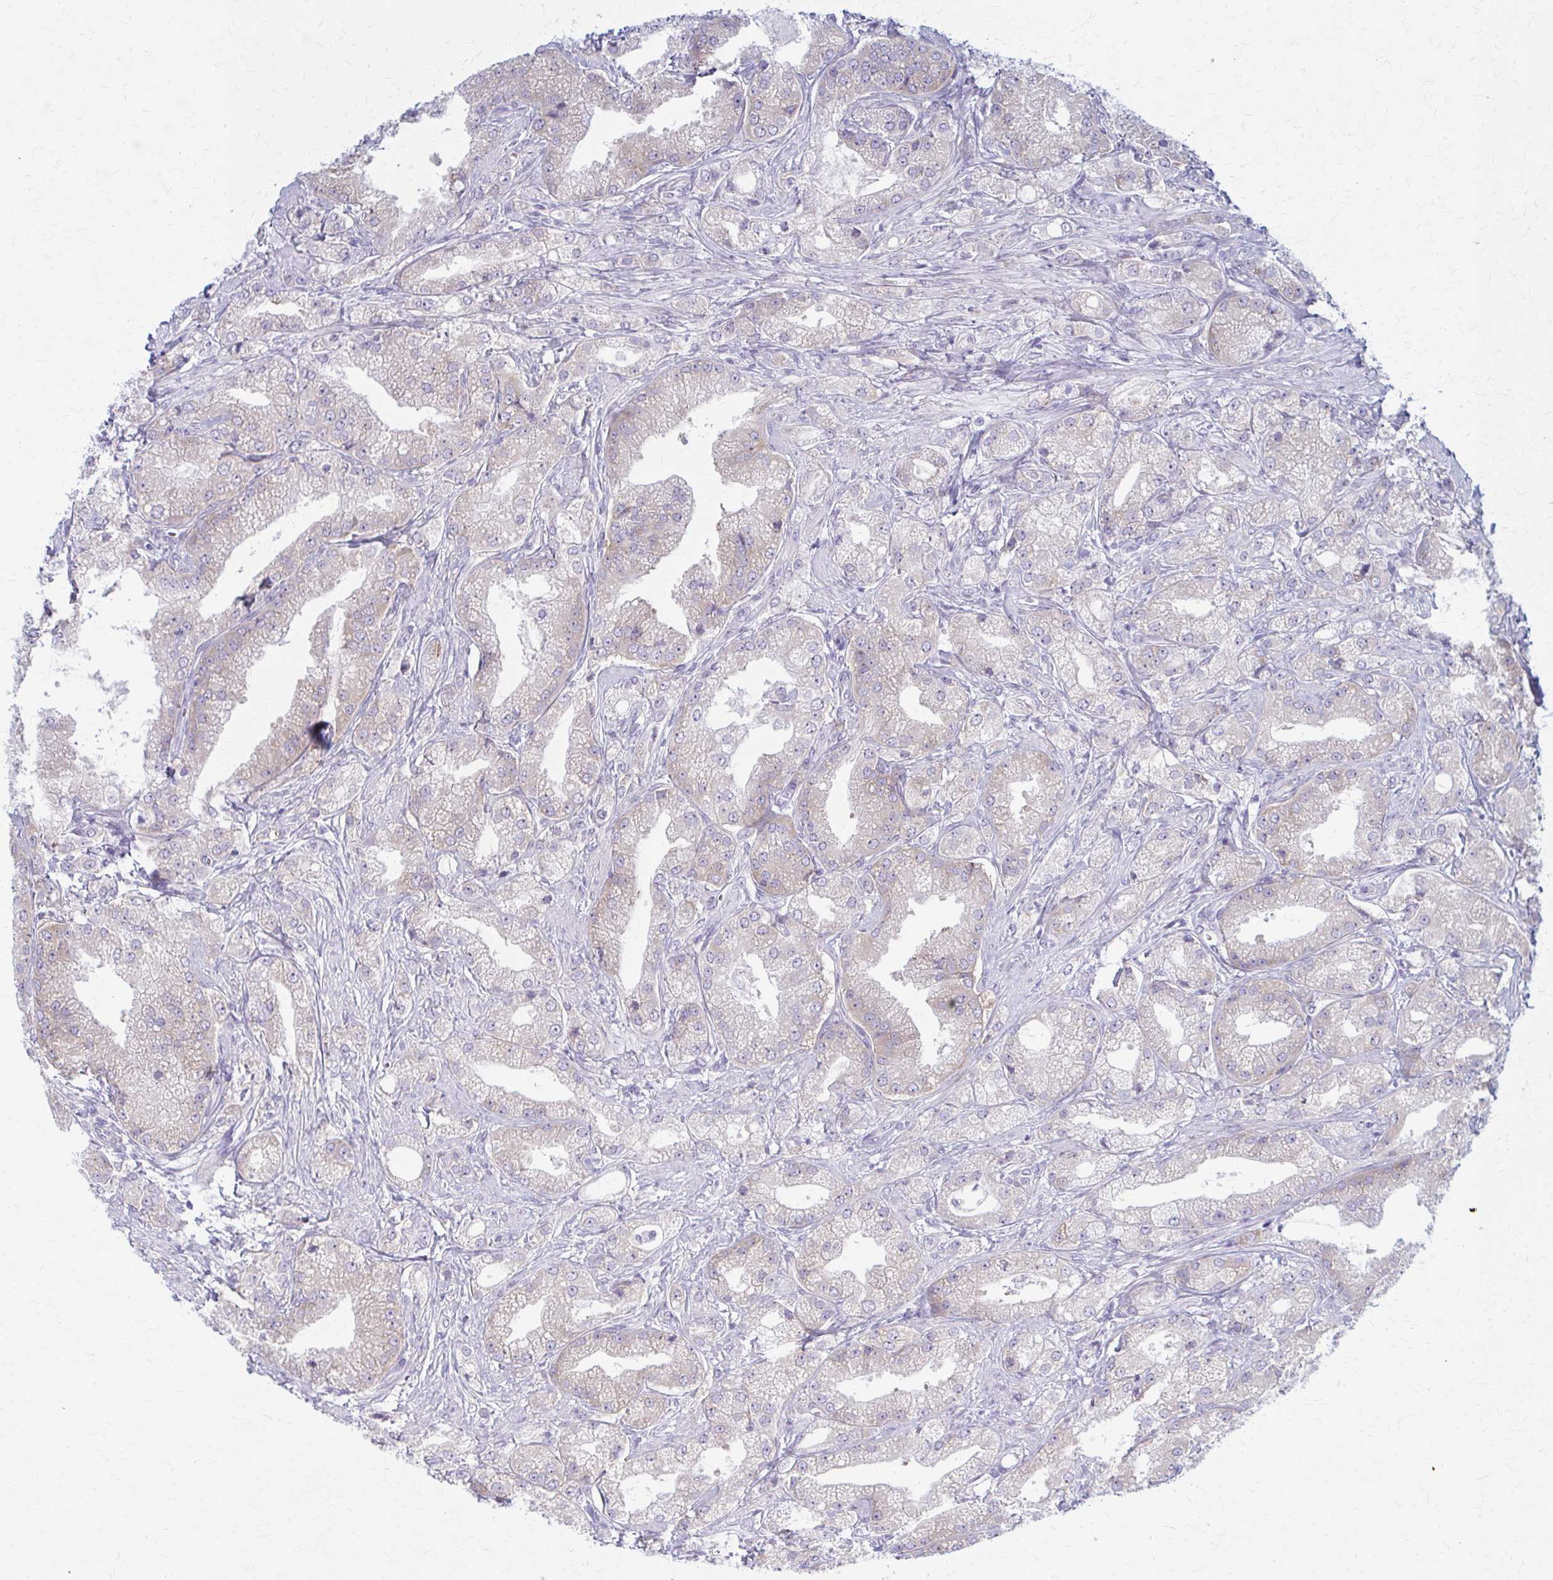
{"staining": {"intensity": "negative", "quantity": "none", "location": "none"}, "tissue": "prostate cancer", "cell_type": "Tumor cells", "image_type": "cancer", "snomed": [{"axis": "morphology", "description": "Adenocarcinoma, High grade"}, {"axis": "topography", "description": "Prostate"}], "caption": "Adenocarcinoma (high-grade) (prostate) stained for a protein using immunohistochemistry displays no positivity tumor cells.", "gene": "PRKRA", "patient": {"sex": "male", "age": 61}}